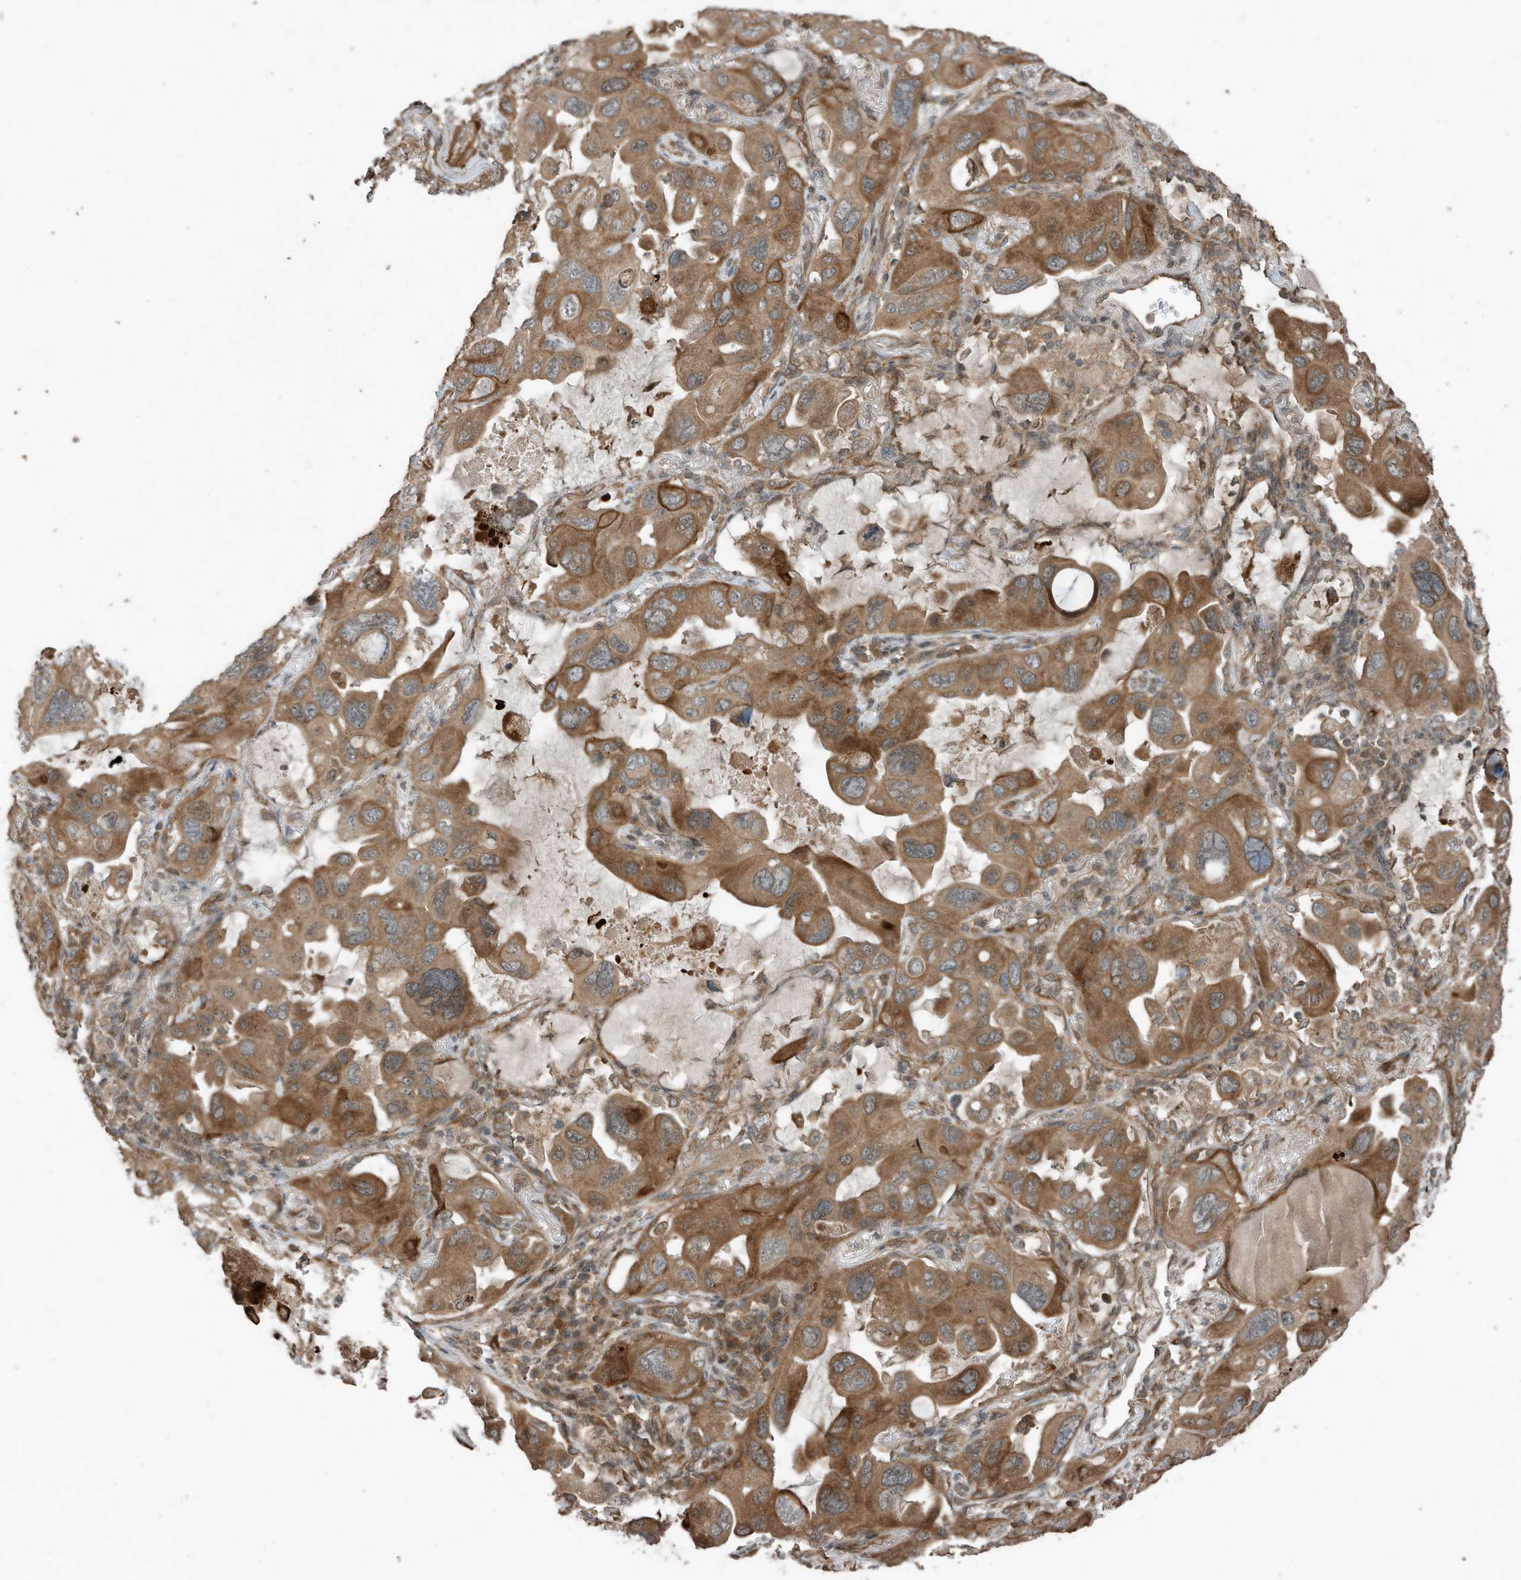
{"staining": {"intensity": "strong", "quantity": ">75%", "location": "cytoplasmic/membranous"}, "tissue": "lung cancer", "cell_type": "Tumor cells", "image_type": "cancer", "snomed": [{"axis": "morphology", "description": "Squamous cell carcinoma, NOS"}, {"axis": "topography", "description": "Lung"}], "caption": "The image reveals a brown stain indicating the presence of a protein in the cytoplasmic/membranous of tumor cells in squamous cell carcinoma (lung). The staining was performed using DAB to visualize the protein expression in brown, while the nuclei were stained in blue with hematoxylin (Magnification: 20x).", "gene": "ZNF653", "patient": {"sex": "female", "age": 73}}